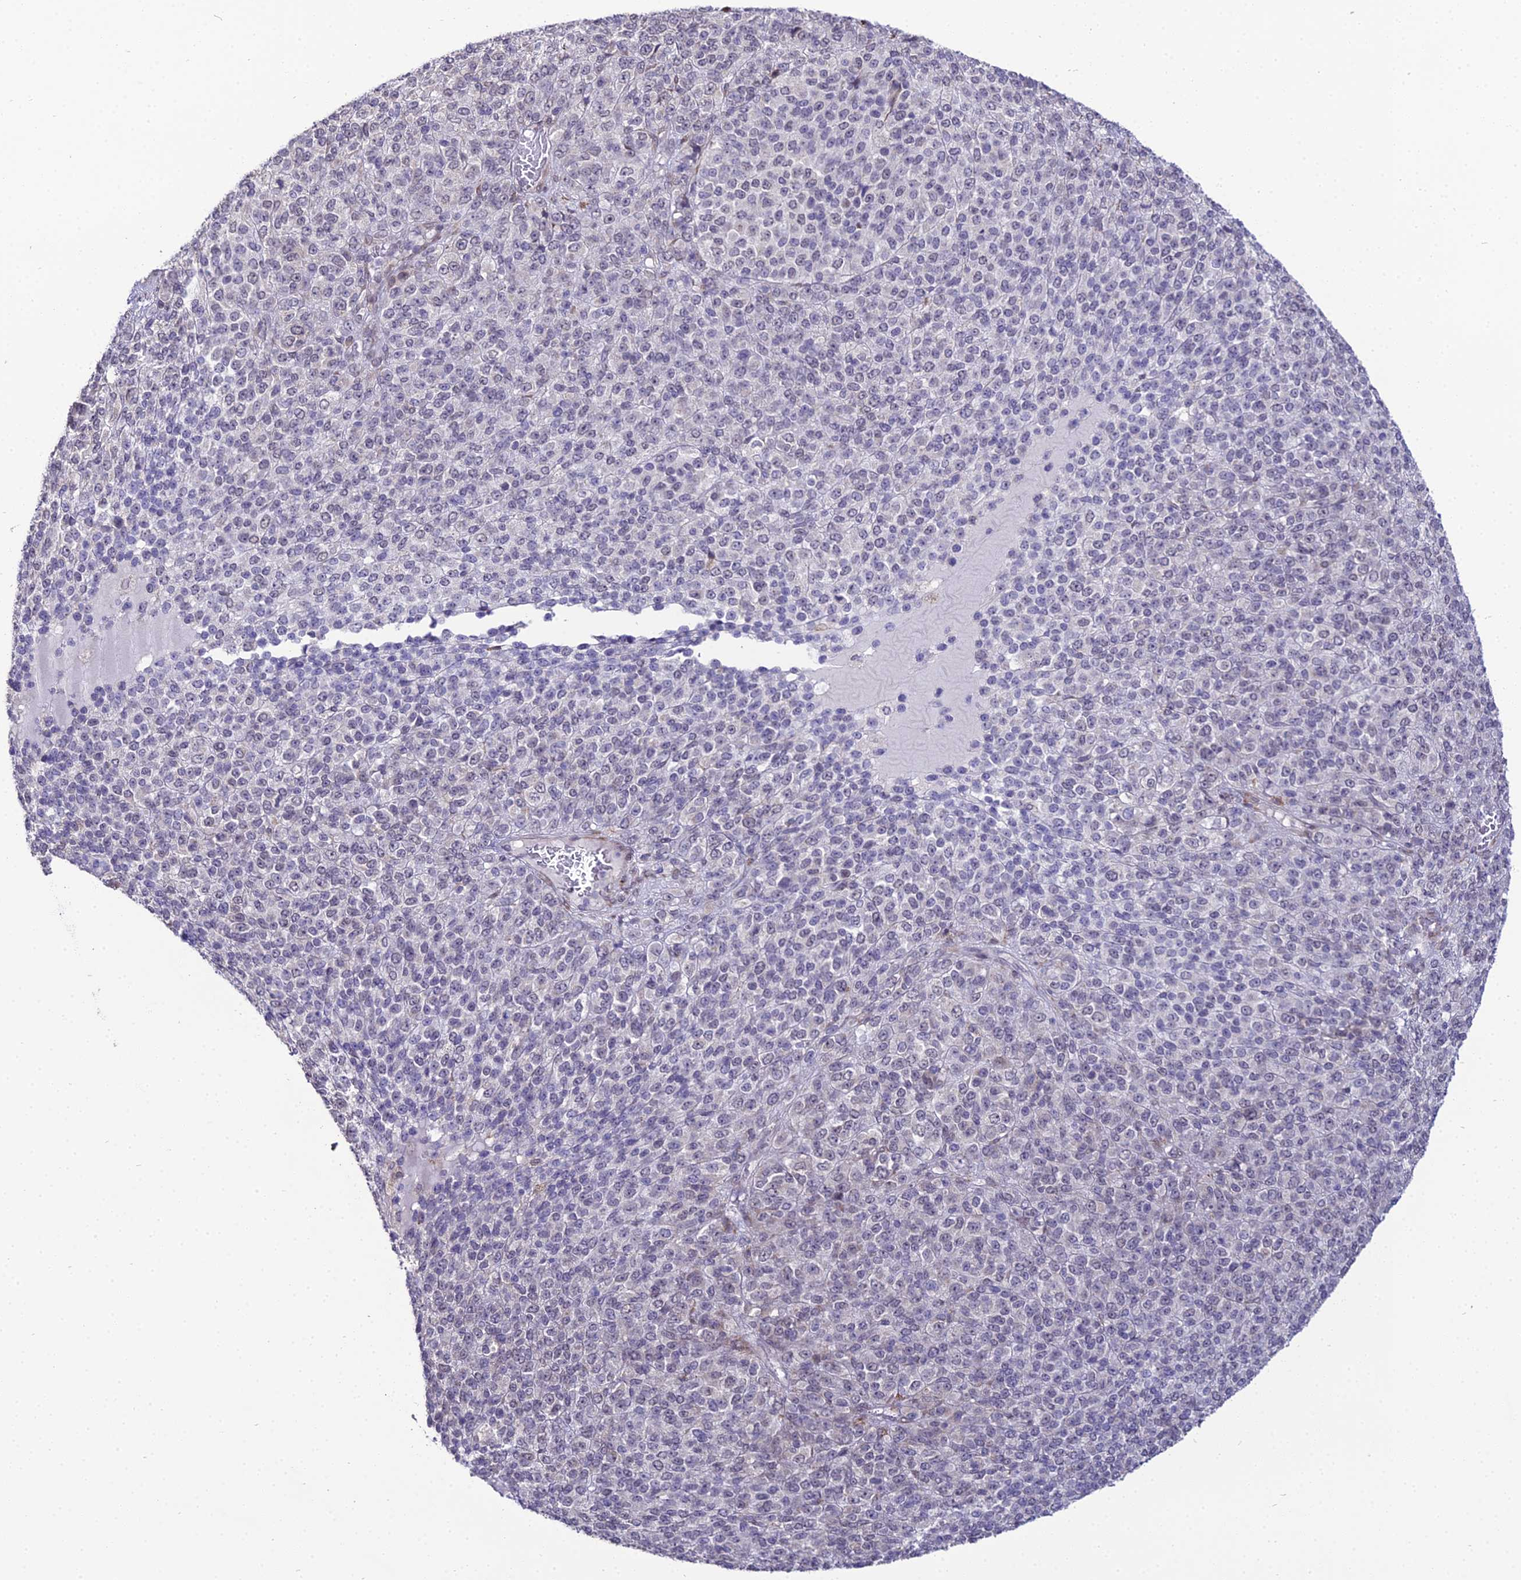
{"staining": {"intensity": "negative", "quantity": "none", "location": "none"}, "tissue": "melanoma", "cell_type": "Tumor cells", "image_type": "cancer", "snomed": [{"axis": "morphology", "description": "Malignant melanoma, Metastatic site"}, {"axis": "topography", "description": "Brain"}], "caption": "Tumor cells are negative for protein expression in human melanoma. The staining was performed using DAB to visualize the protein expression in brown, while the nuclei were stained in blue with hematoxylin (Magnification: 20x).", "gene": "TROAP", "patient": {"sex": "female", "age": 56}}